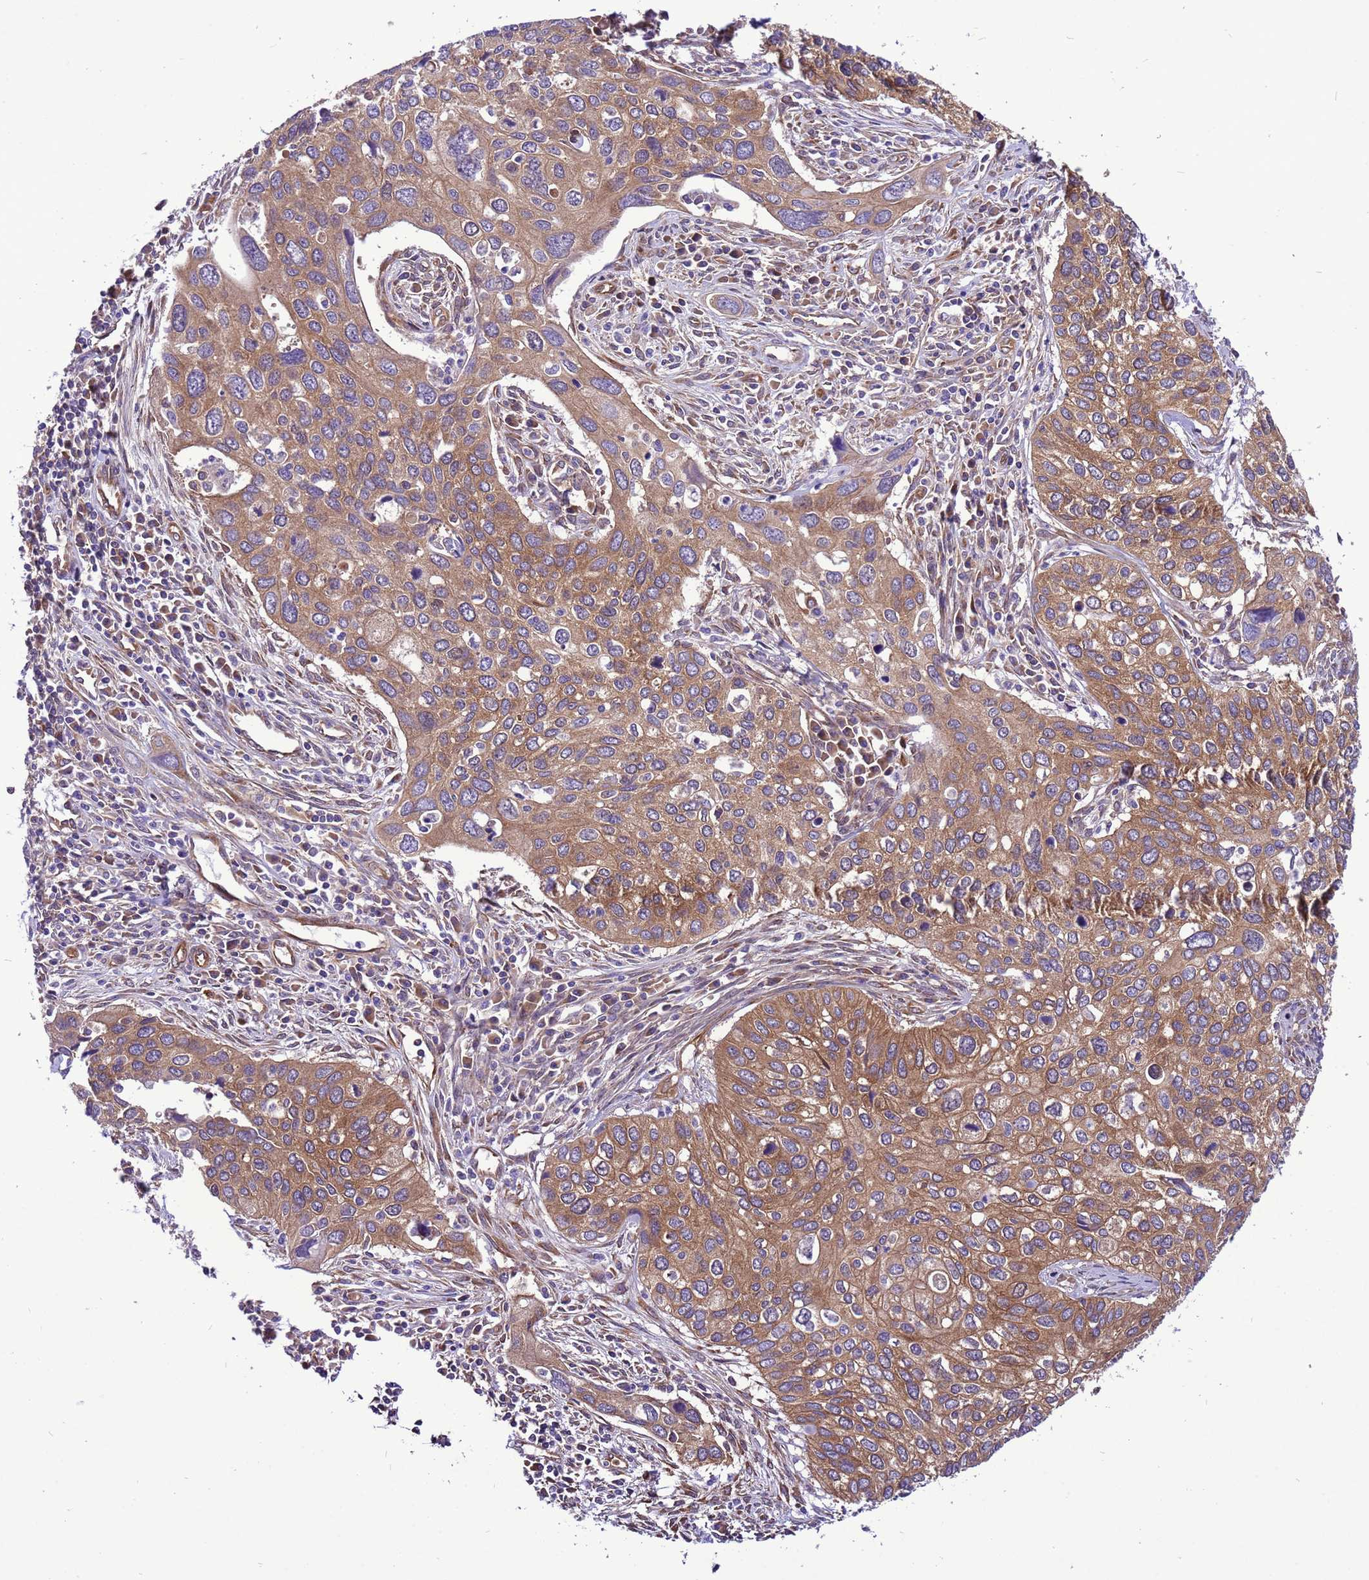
{"staining": {"intensity": "moderate", "quantity": "25%-75%", "location": "cytoplasmic/membranous"}, "tissue": "cervical cancer", "cell_type": "Tumor cells", "image_type": "cancer", "snomed": [{"axis": "morphology", "description": "Squamous cell carcinoma, NOS"}, {"axis": "topography", "description": "Cervix"}], "caption": "Cervical squamous cell carcinoma stained with a brown dye exhibits moderate cytoplasmic/membranous positive expression in about 25%-75% of tumor cells.", "gene": "RABEP2", "patient": {"sex": "female", "age": 55}}